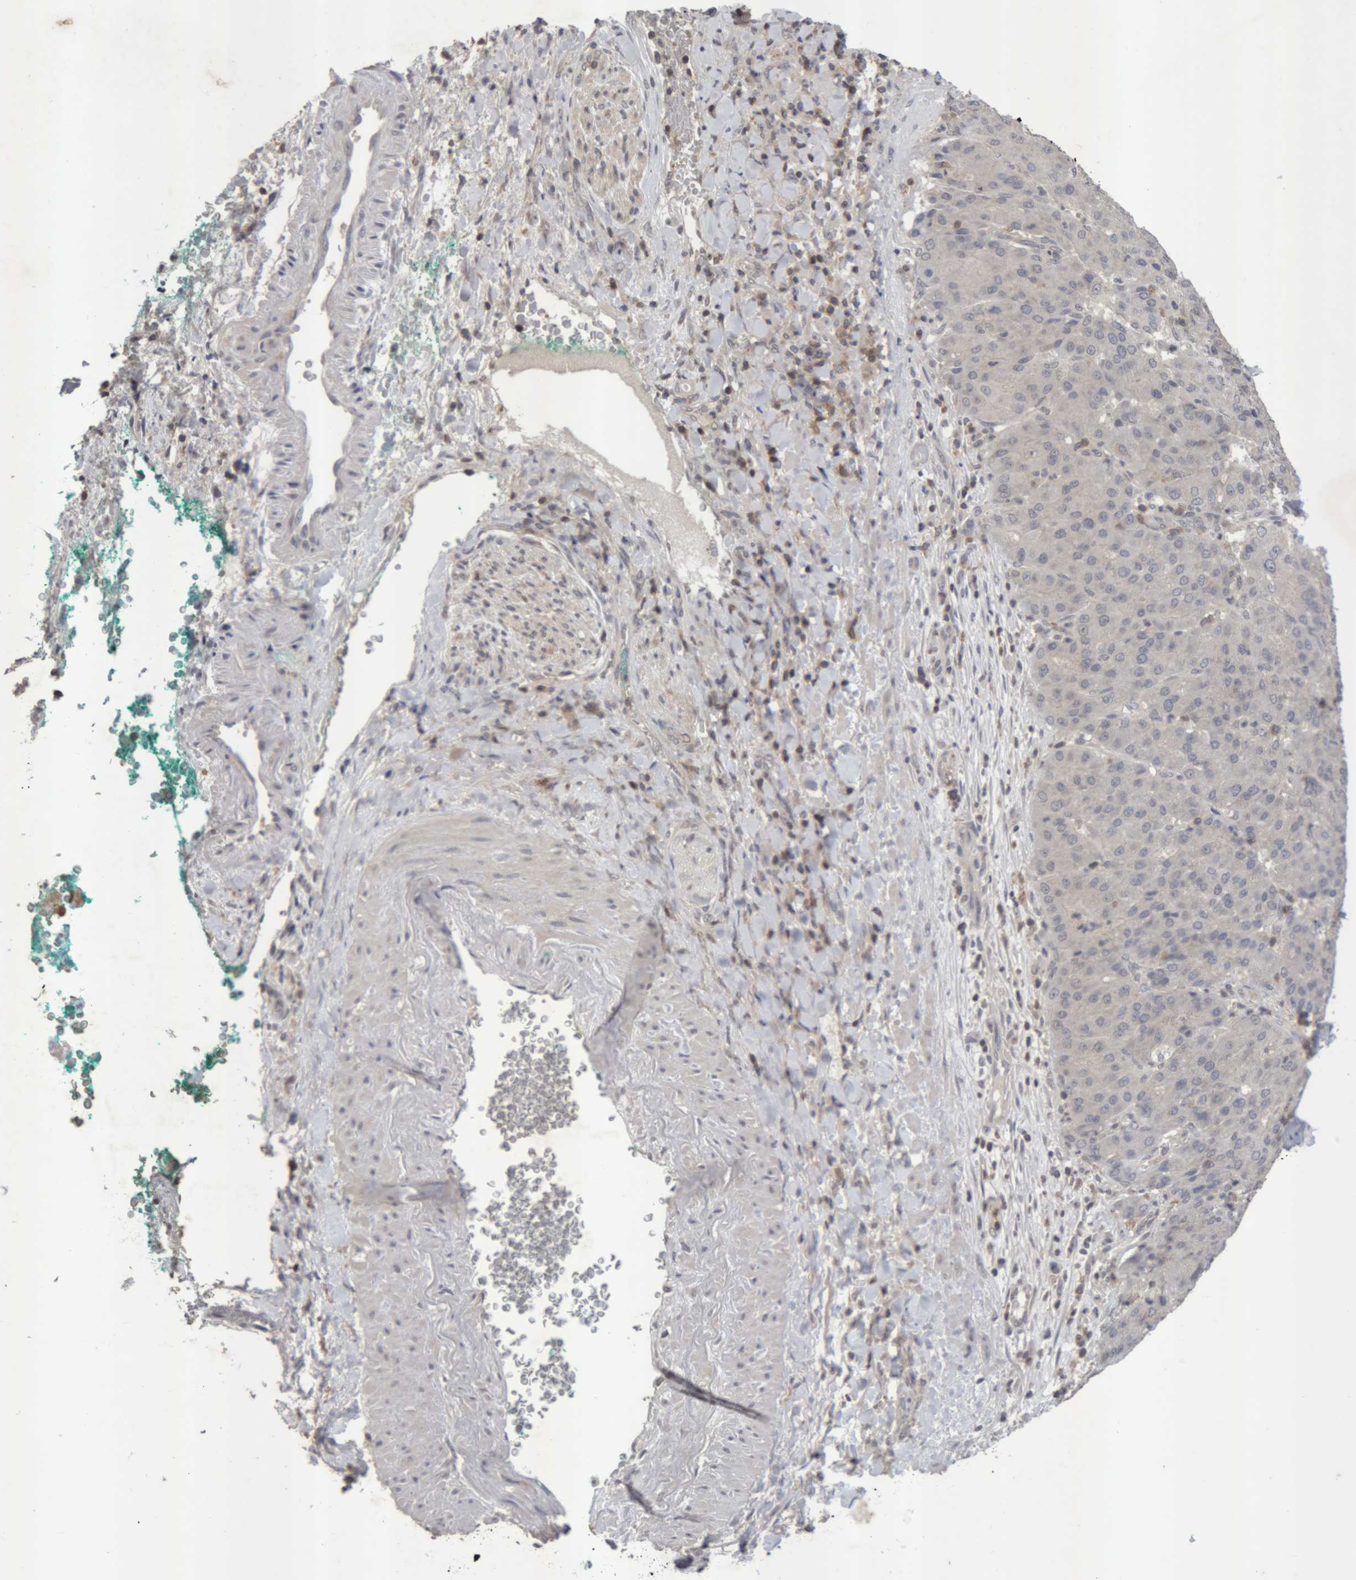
{"staining": {"intensity": "negative", "quantity": "none", "location": "none"}, "tissue": "liver cancer", "cell_type": "Tumor cells", "image_type": "cancer", "snomed": [{"axis": "morphology", "description": "Carcinoma, Hepatocellular, NOS"}, {"axis": "topography", "description": "Liver"}], "caption": "The IHC micrograph has no significant expression in tumor cells of hepatocellular carcinoma (liver) tissue.", "gene": "NFATC2", "patient": {"sex": "male", "age": 65}}